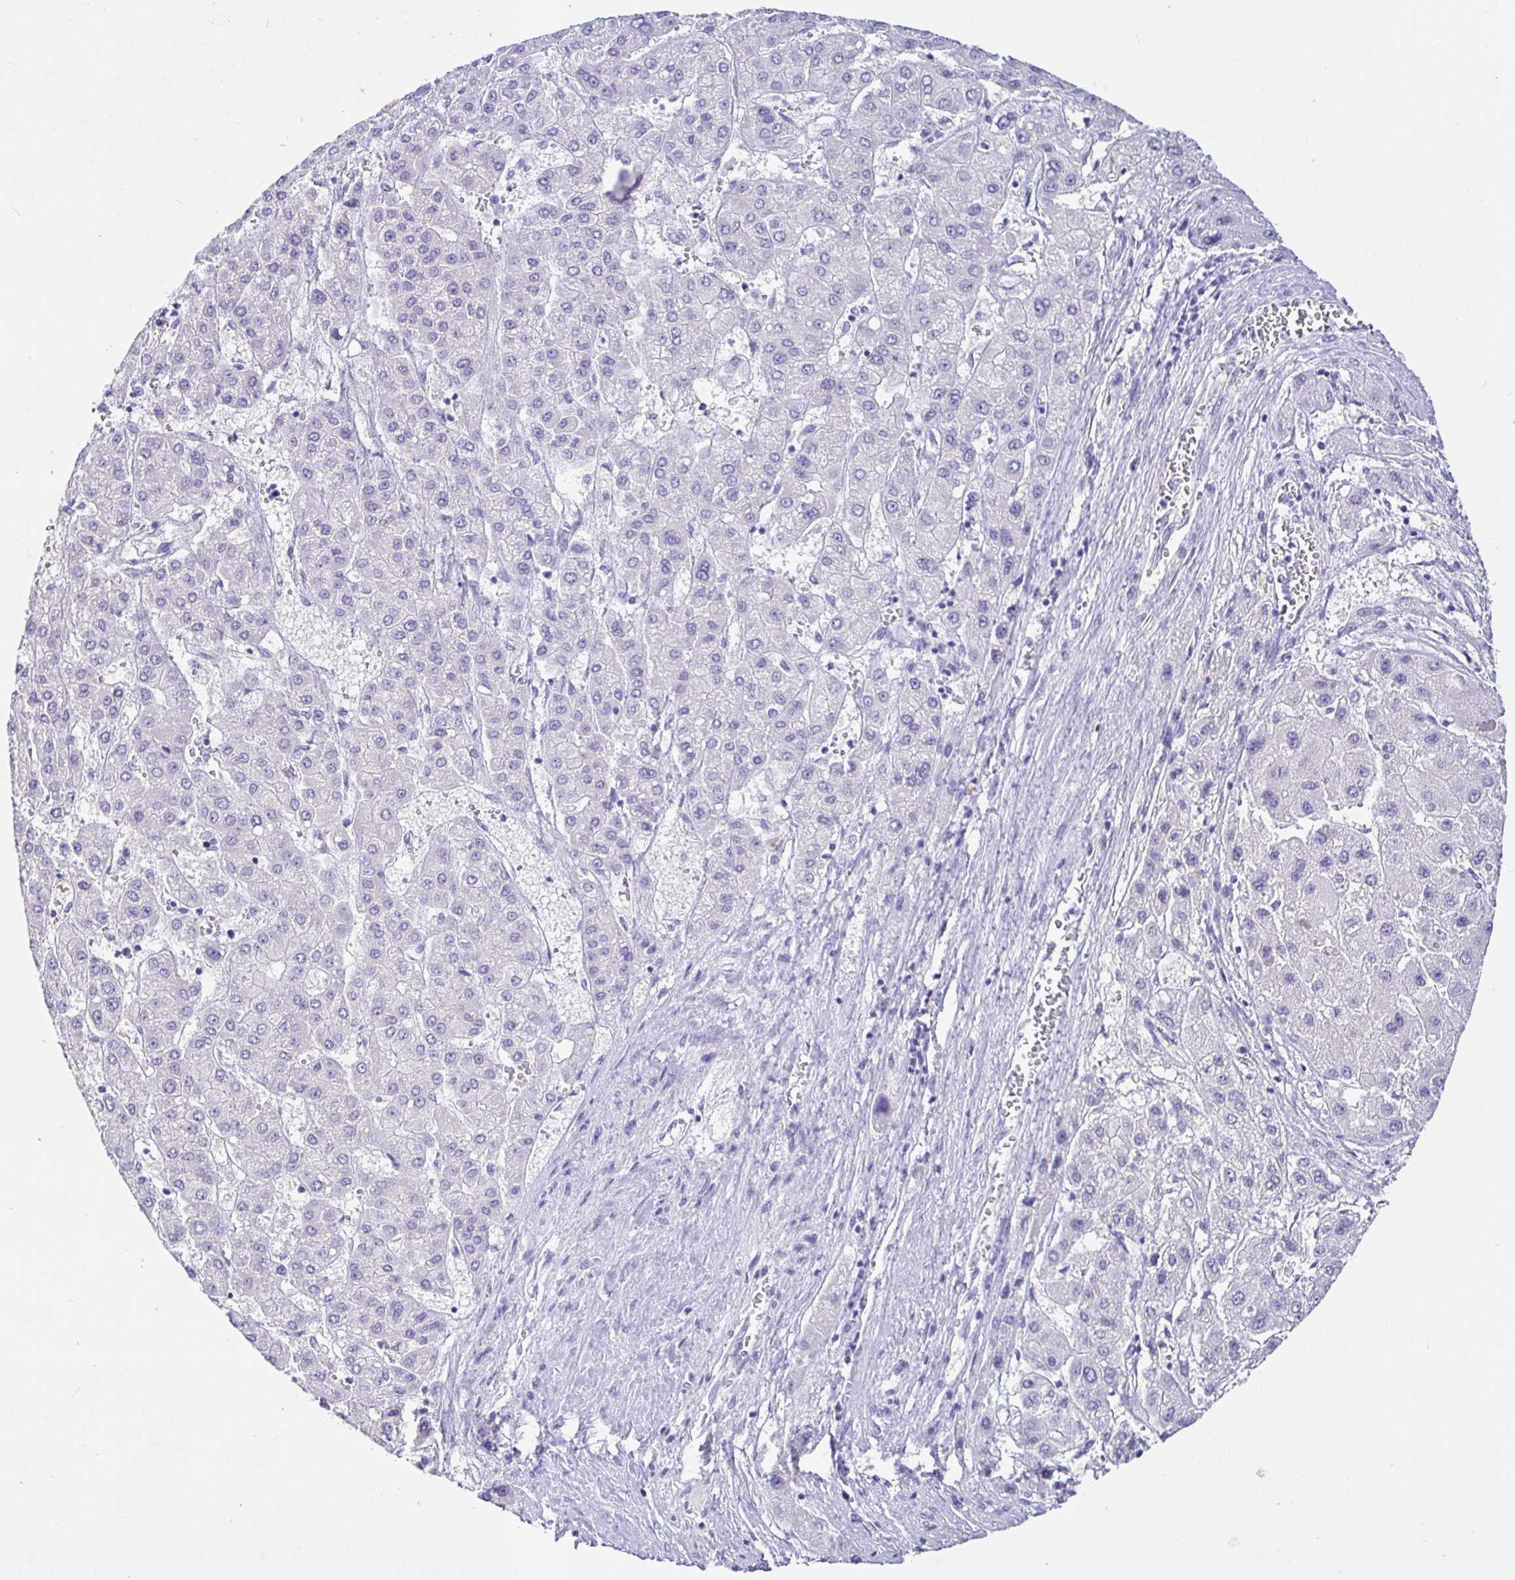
{"staining": {"intensity": "negative", "quantity": "none", "location": "none"}, "tissue": "liver cancer", "cell_type": "Tumor cells", "image_type": "cancer", "snomed": [{"axis": "morphology", "description": "Carcinoma, Hepatocellular, NOS"}, {"axis": "topography", "description": "Liver"}], "caption": "DAB immunohistochemical staining of human liver hepatocellular carcinoma reveals no significant expression in tumor cells.", "gene": "TPTE", "patient": {"sex": "female", "age": 73}}